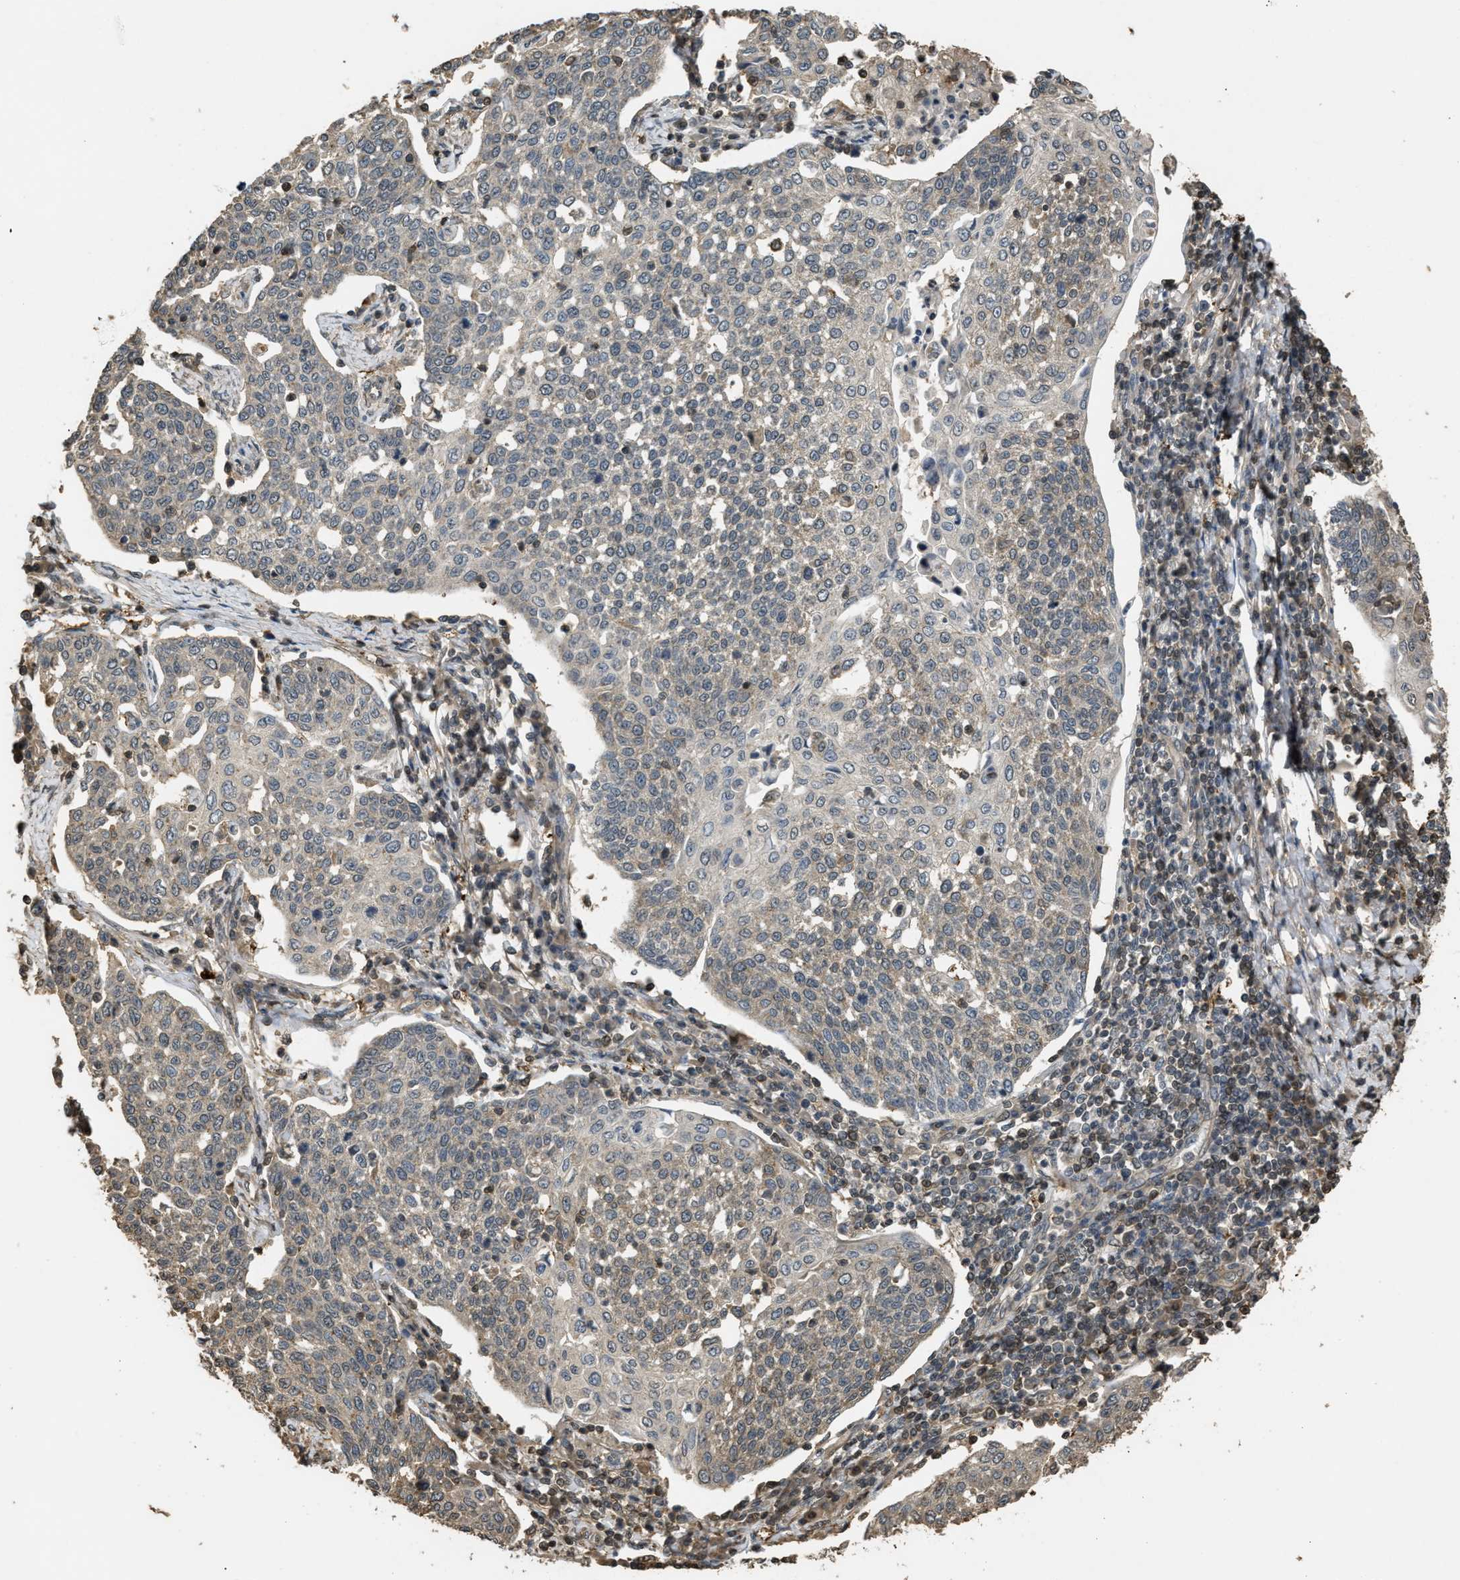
{"staining": {"intensity": "negative", "quantity": "none", "location": "none"}, "tissue": "cervical cancer", "cell_type": "Tumor cells", "image_type": "cancer", "snomed": [{"axis": "morphology", "description": "Squamous cell carcinoma, NOS"}, {"axis": "topography", "description": "Cervix"}], "caption": "There is no significant staining in tumor cells of squamous cell carcinoma (cervical).", "gene": "ARHGDIA", "patient": {"sex": "female", "age": 34}}